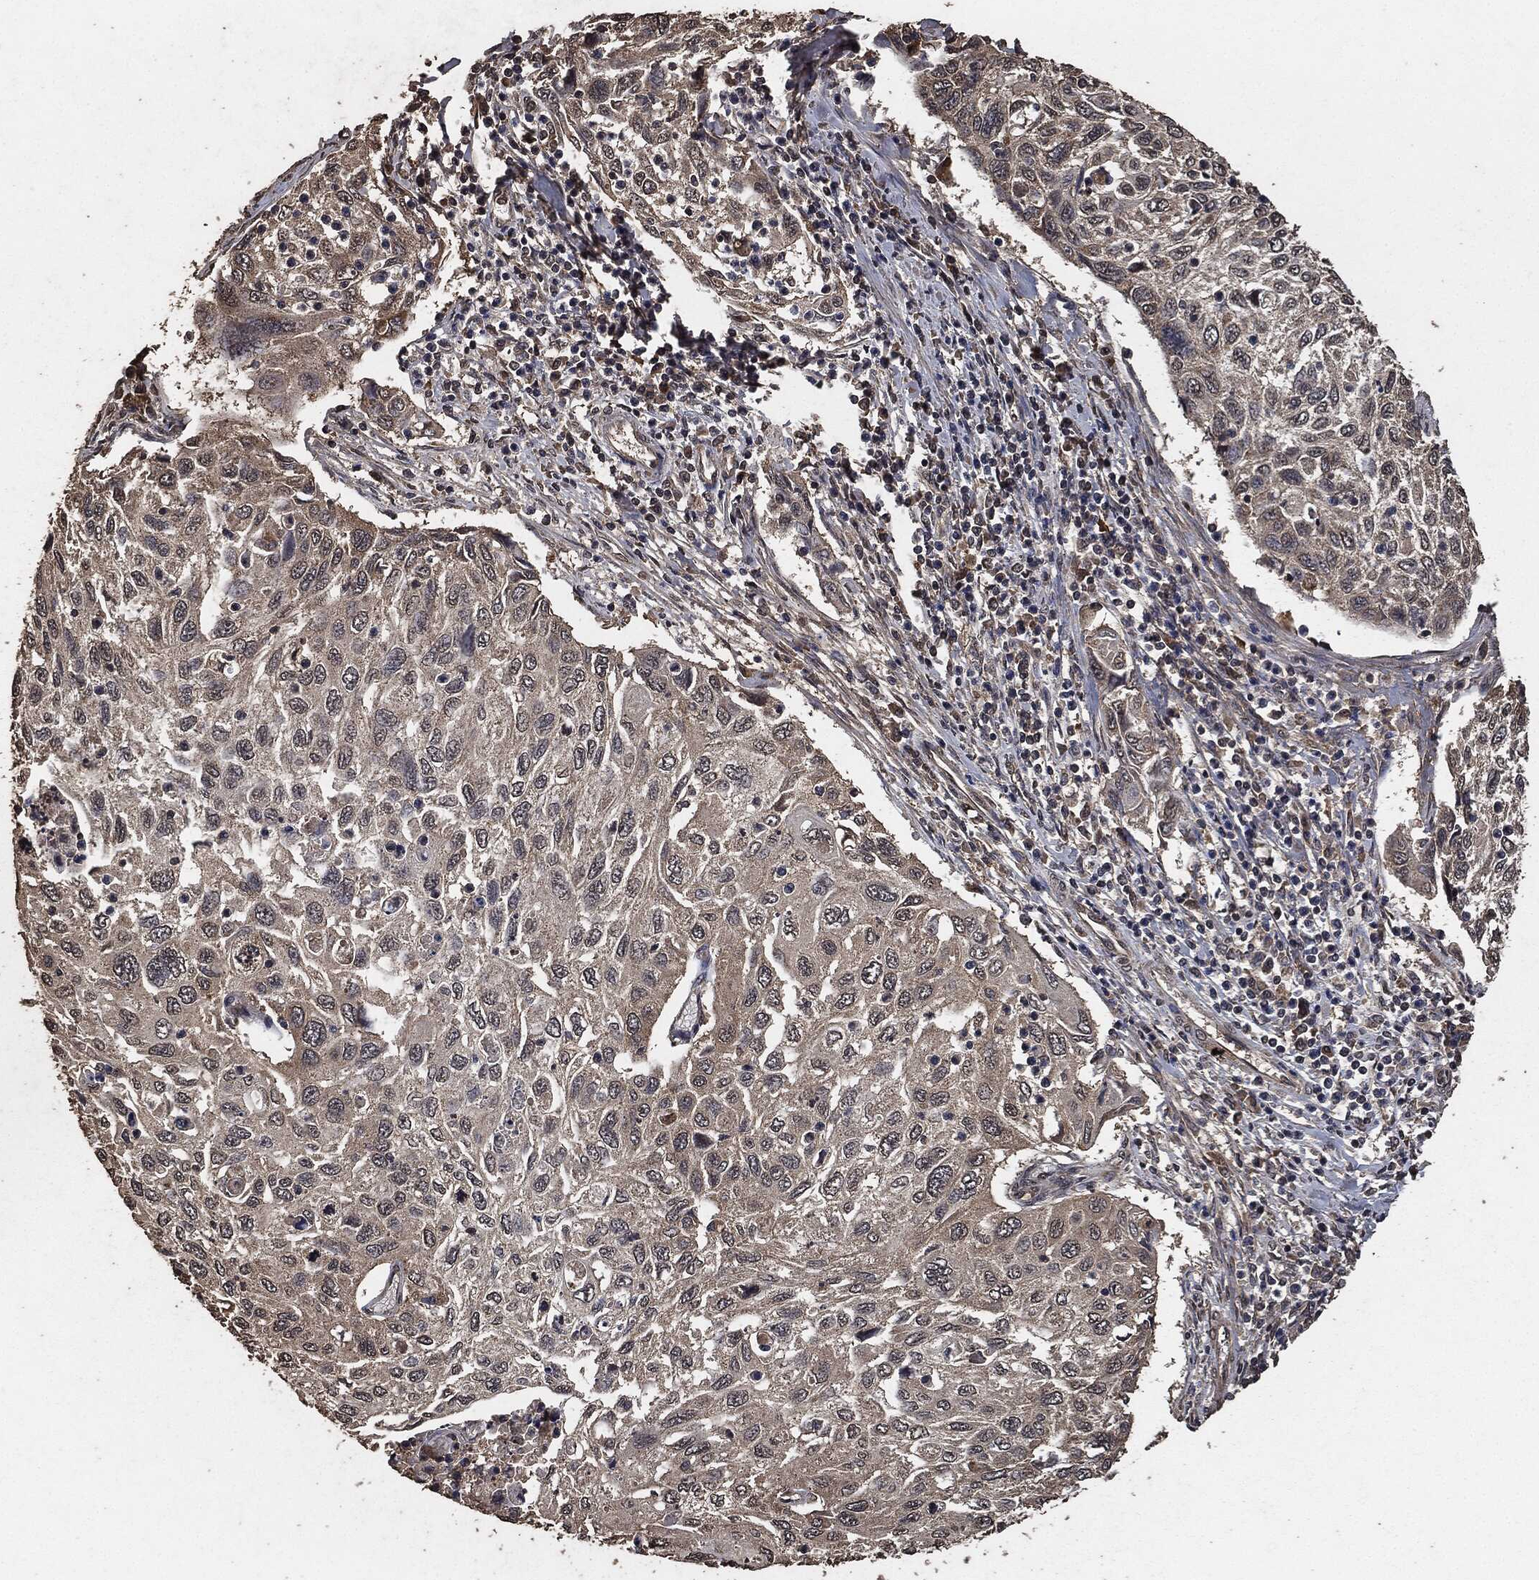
{"staining": {"intensity": "negative", "quantity": "none", "location": "none"}, "tissue": "cervical cancer", "cell_type": "Tumor cells", "image_type": "cancer", "snomed": [{"axis": "morphology", "description": "Squamous cell carcinoma, NOS"}, {"axis": "topography", "description": "Cervix"}], "caption": "High magnification brightfield microscopy of squamous cell carcinoma (cervical) stained with DAB (3,3'-diaminobenzidine) (brown) and counterstained with hematoxylin (blue): tumor cells show no significant expression.", "gene": "AKT1S1", "patient": {"sex": "female", "age": 70}}